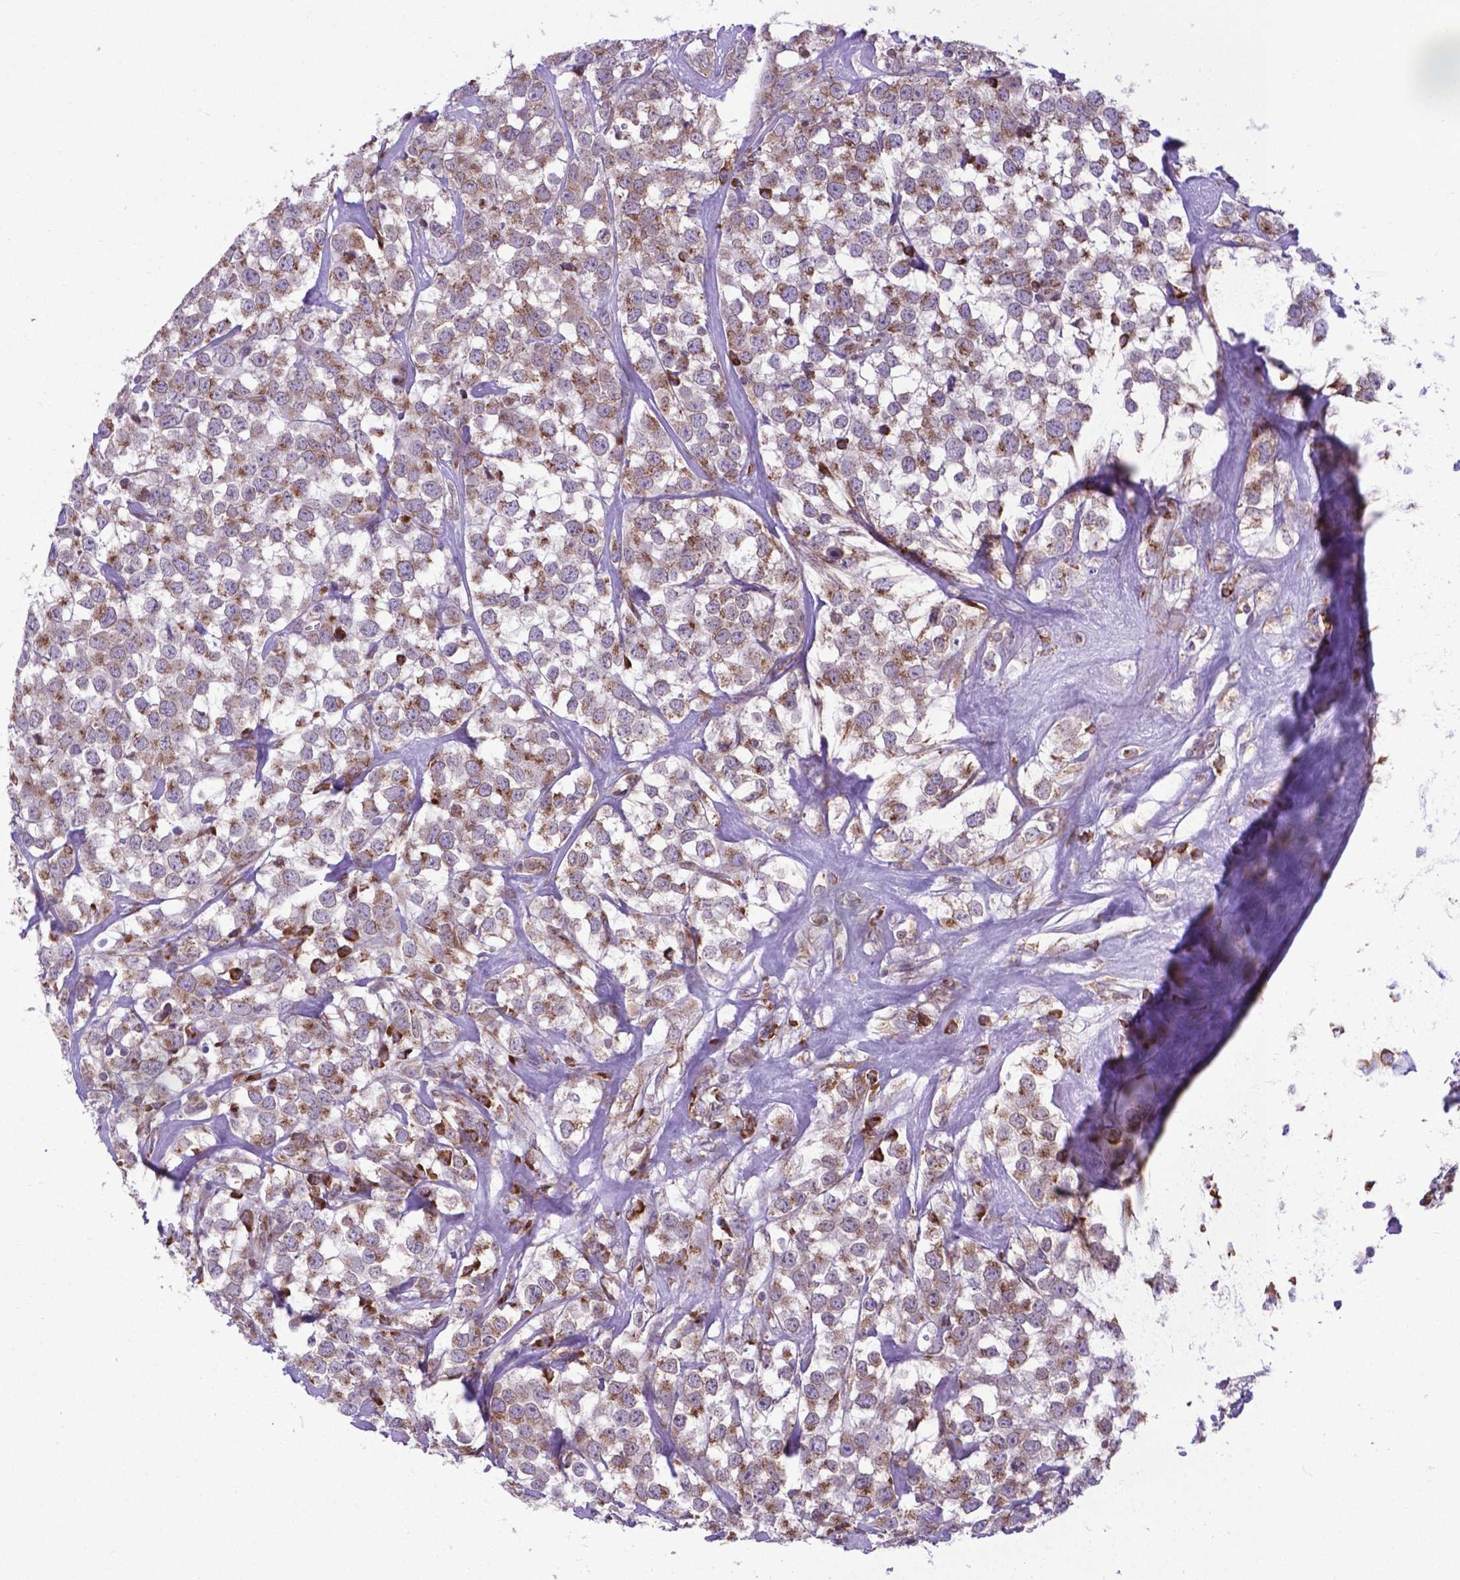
{"staining": {"intensity": "weak", "quantity": ">75%", "location": "cytoplasmic/membranous"}, "tissue": "testis cancer", "cell_type": "Tumor cells", "image_type": "cancer", "snomed": [{"axis": "morphology", "description": "Seminoma, NOS"}, {"axis": "topography", "description": "Testis"}], "caption": "Human testis cancer (seminoma) stained for a protein (brown) shows weak cytoplasmic/membranous positive positivity in approximately >75% of tumor cells.", "gene": "WDR83OS", "patient": {"sex": "male", "age": 59}}